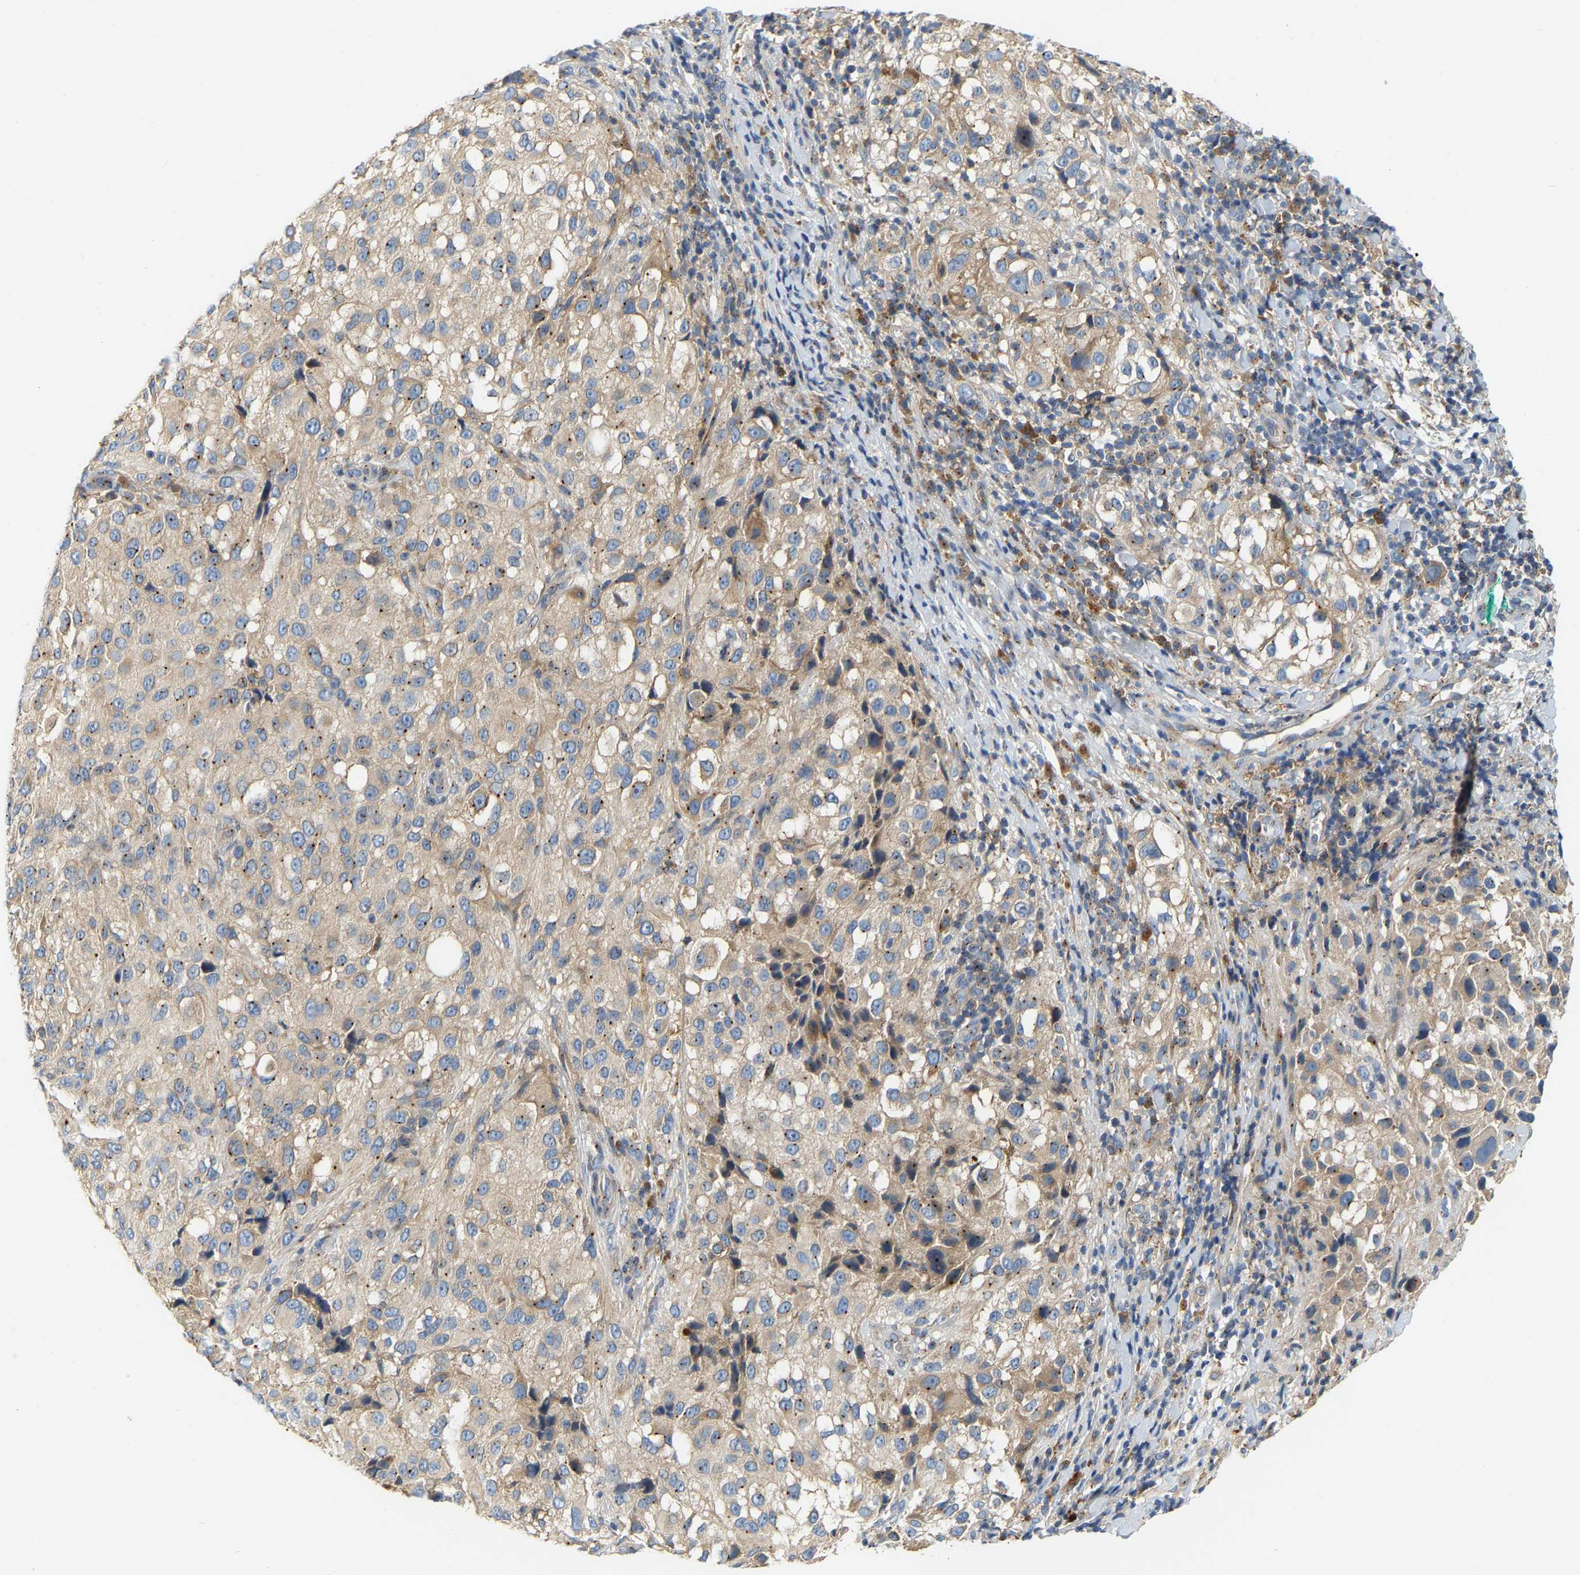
{"staining": {"intensity": "weak", "quantity": ">75%", "location": "cytoplasmic/membranous"}, "tissue": "melanoma", "cell_type": "Tumor cells", "image_type": "cancer", "snomed": [{"axis": "morphology", "description": "Necrosis, NOS"}, {"axis": "morphology", "description": "Malignant melanoma, NOS"}, {"axis": "topography", "description": "Skin"}], "caption": "The histopathology image demonstrates staining of malignant melanoma, revealing weak cytoplasmic/membranous protein positivity (brown color) within tumor cells.", "gene": "PCNT", "patient": {"sex": "female", "age": 87}}